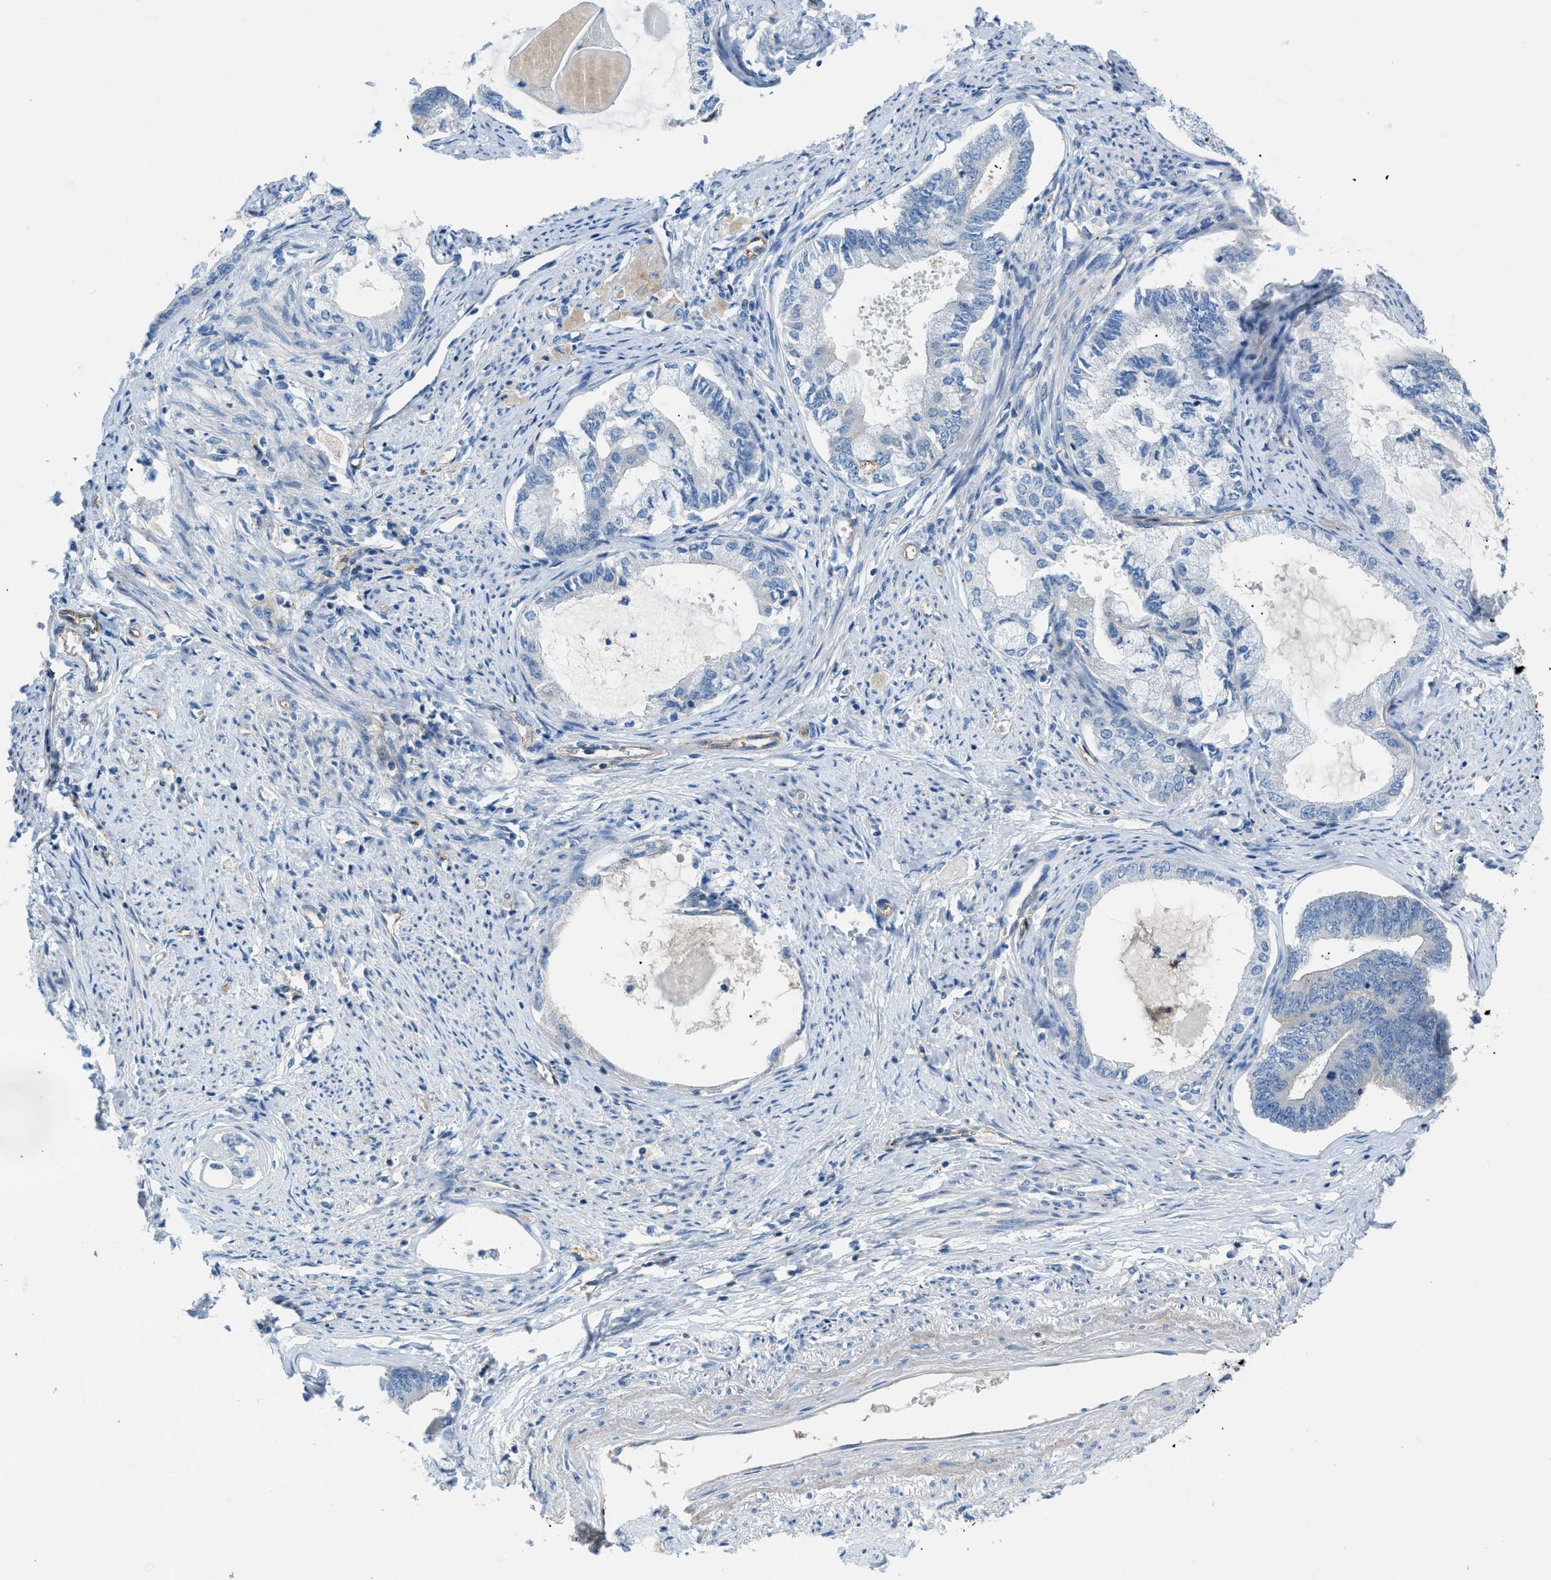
{"staining": {"intensity": "negative", "quantity": "none", "location": "none"}, "tissue": "endometrial cancer", "cell_type": "Tumor cells", "image_type": "cancer", "snomed": [{"axis": "morphology", "description": "Adenocarcinoma, NOS"}, {"axis": "topography", "description": "Endometrium"}], "caption": "A histopathology image of endometrial adenocarcinoma stained for a protein shows no brown staining in tumor cells.", "gene": "ORAI1", "patient": {"sex": "female", "age": 86}}